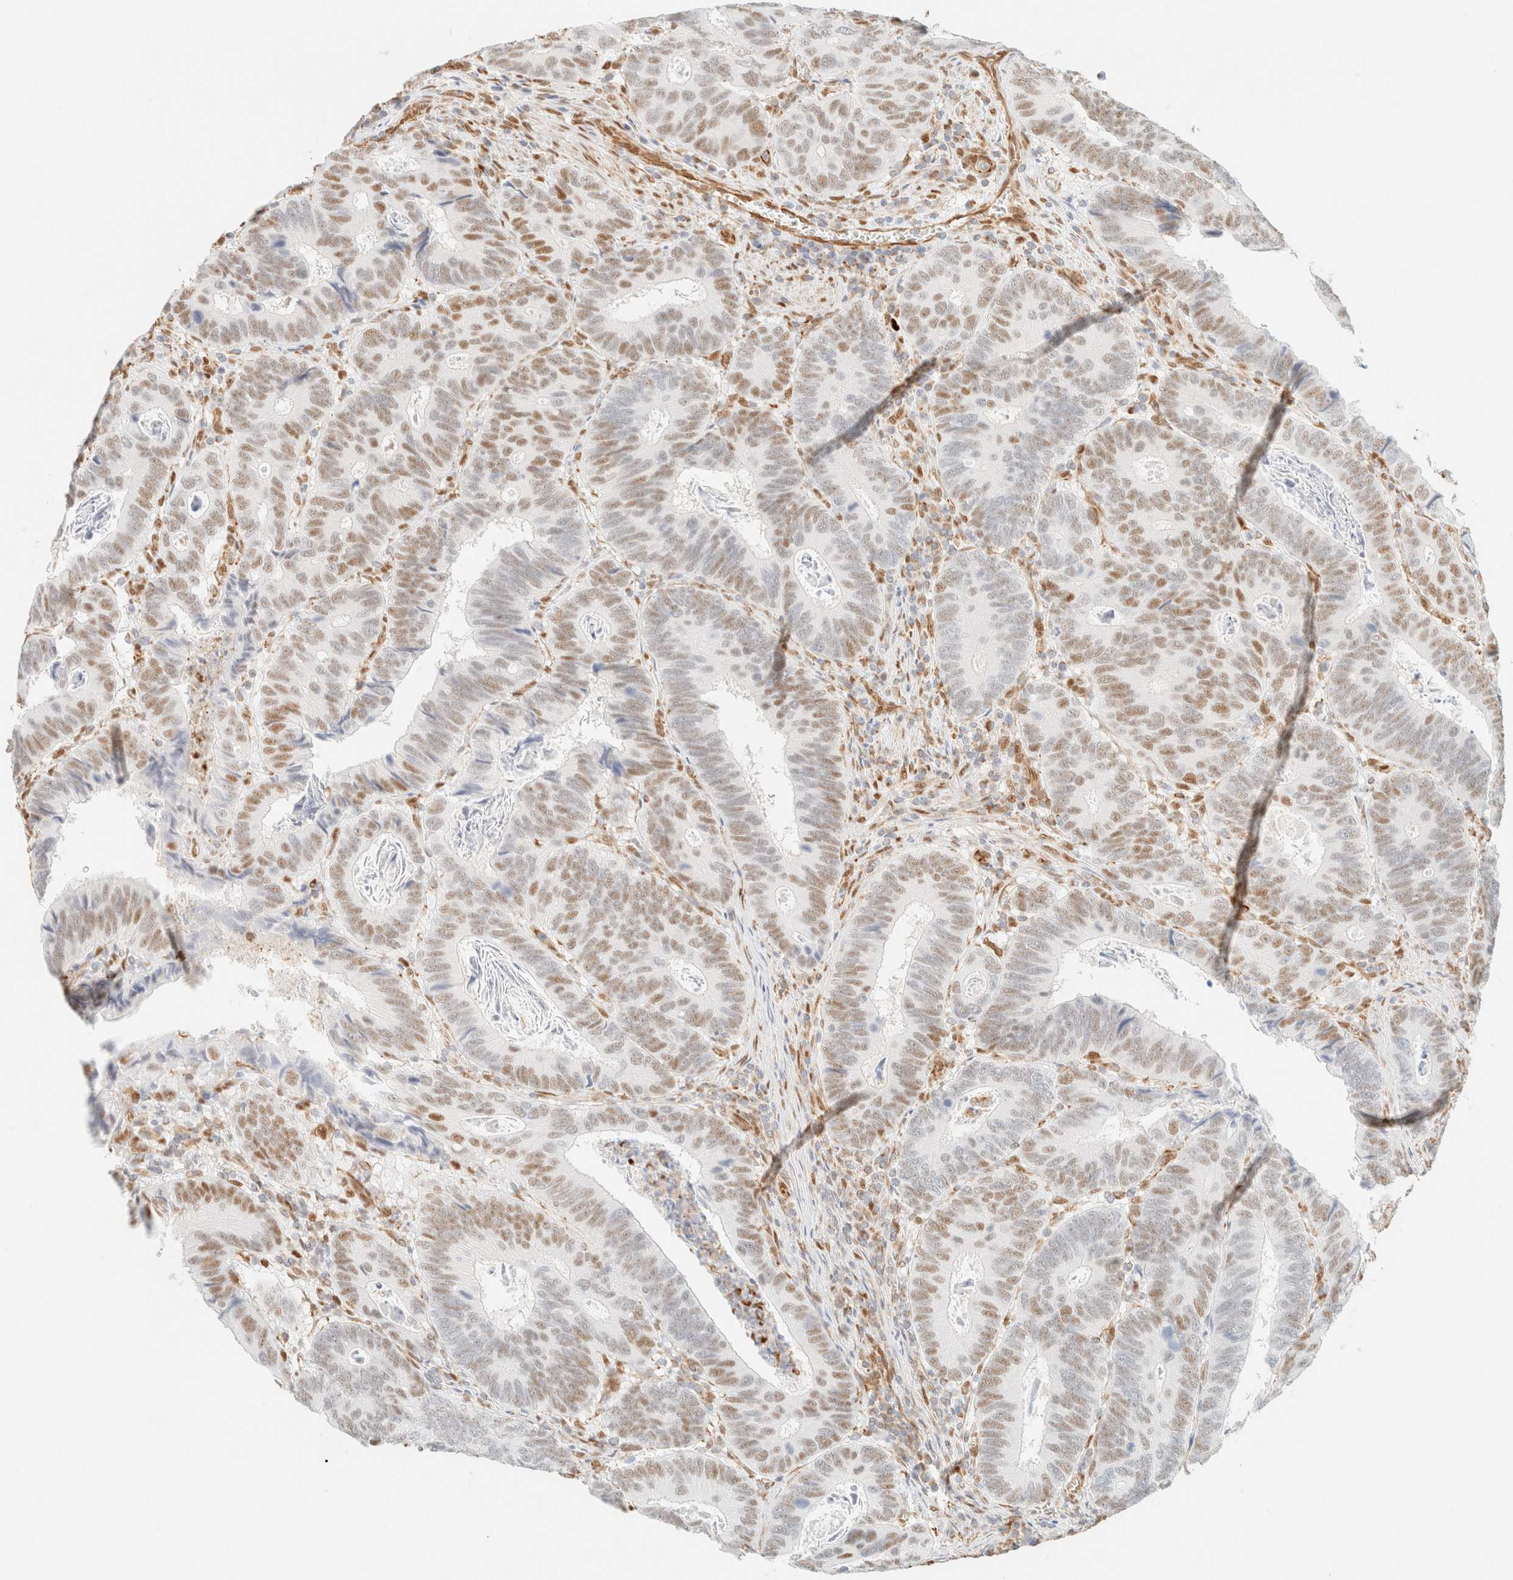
{"staining": {"intensity": "weak", "quantity": "25%-75%", "location": "nuclear"}, "tissue": "colorectal cancer", "cell_type": "Tumor cells", "image_type": "cancer", "snomed": [{"axis": "morphology", "description": "Adenocarcinoma, NOS"}, {"axis": "topography", "description": "Colon"}], "caption": "IHC histopathology image of human colorectal adenocarcinoma stained for a protein (brown), which demonstrates low levels of weak nuclear staining in approximately 25%-75% of tumor cells.", "gene": "ZSCAN18", "patient": {"sex": "male", "age": 72}}